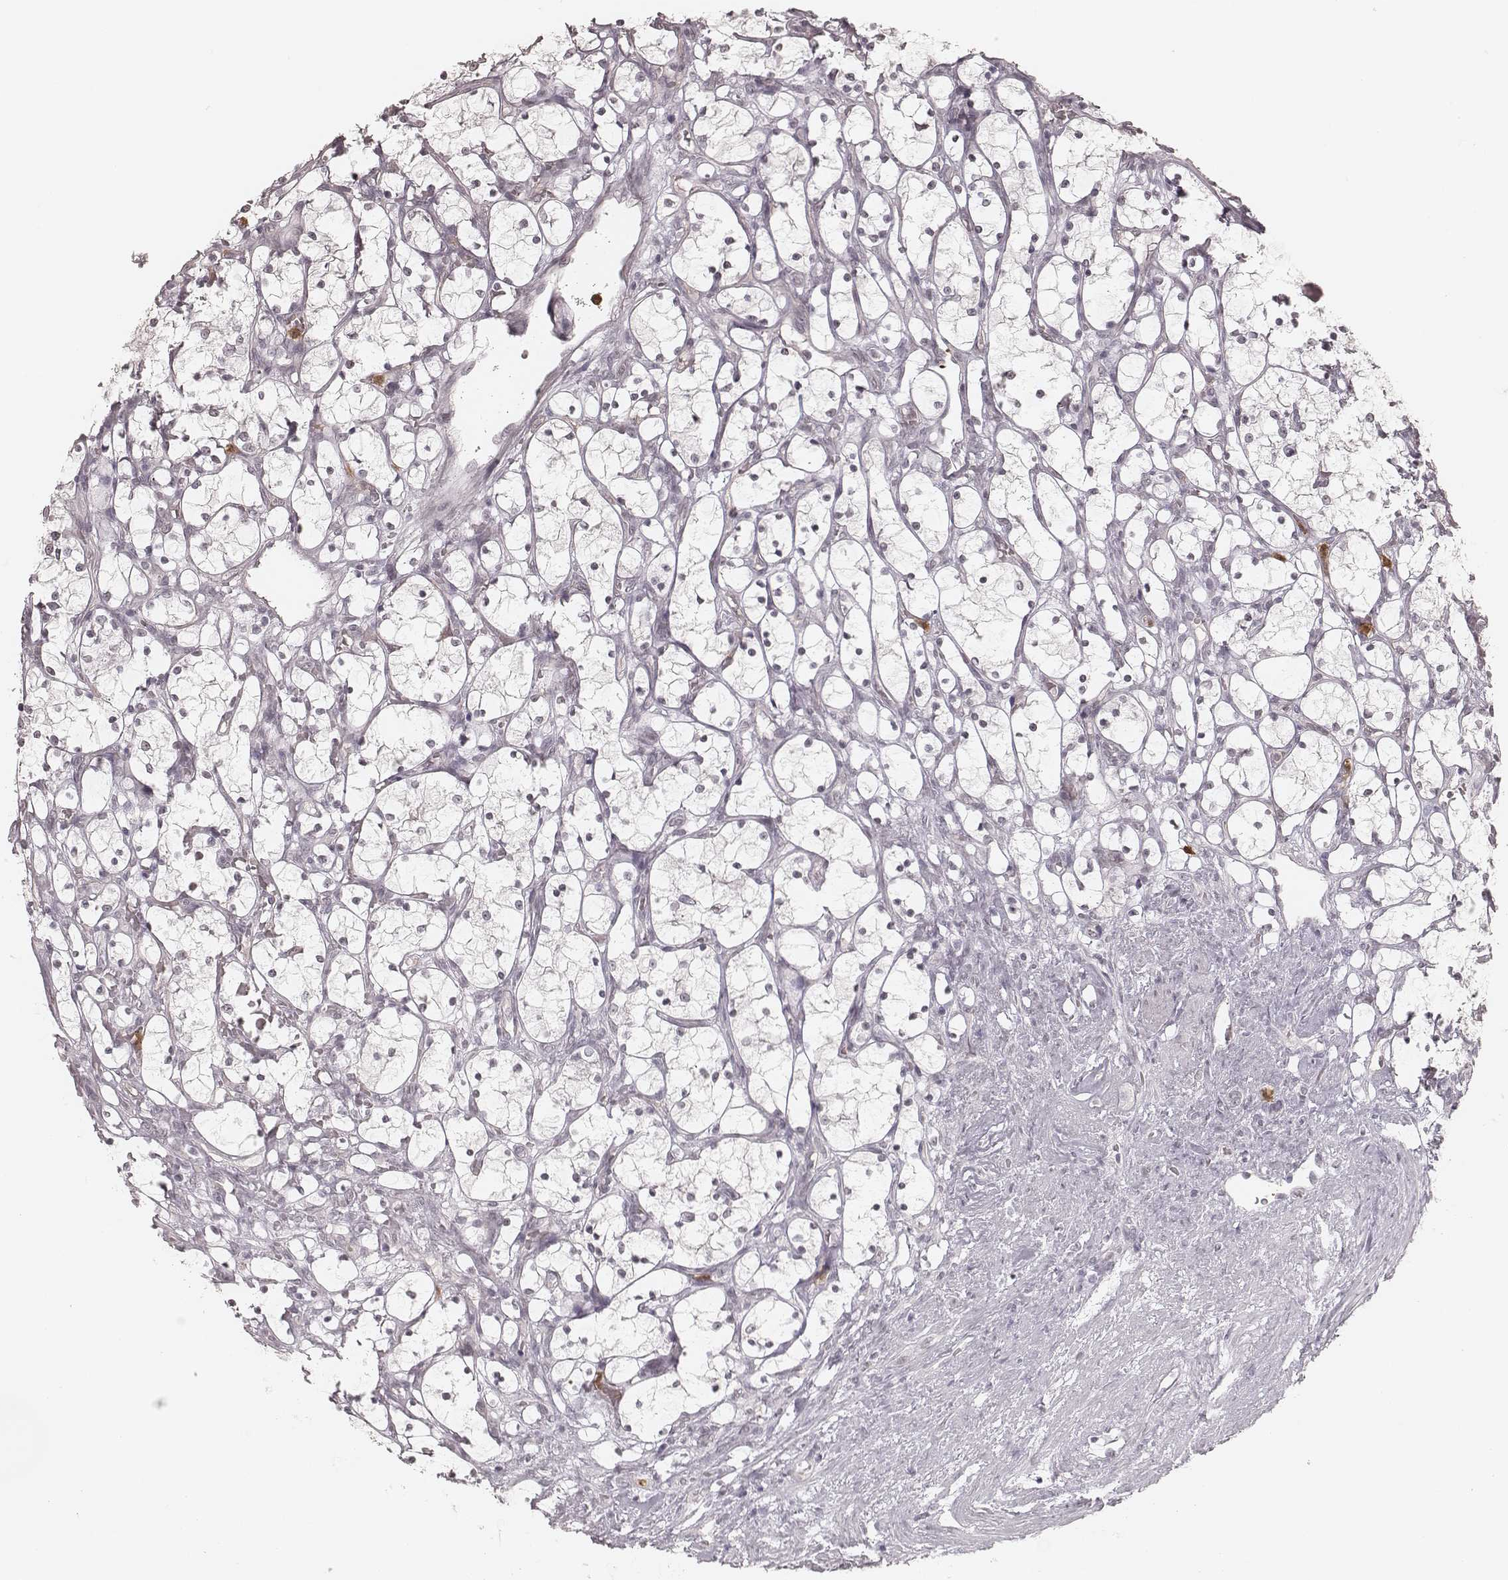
{"staining": {"intensity": "negative", "quantity": "none", "location": "none"}, "tissue": "renal cancer", "cell_type": "Tumor cells", "image_type": "cancer", "snomed": [{"axis": "morphology", "description": "Adenocarcinoma, NOS"}, {"axis": "topography", "description": "Kidney"}], "caption": "High power microscopy histopathology image of an IHC photomicrograph of renal cancer (adenocarcinoma), revealing no significant staining in tumor cells.", "gene": "KITLG", "patient": {"sex": "female", "age": 69}}